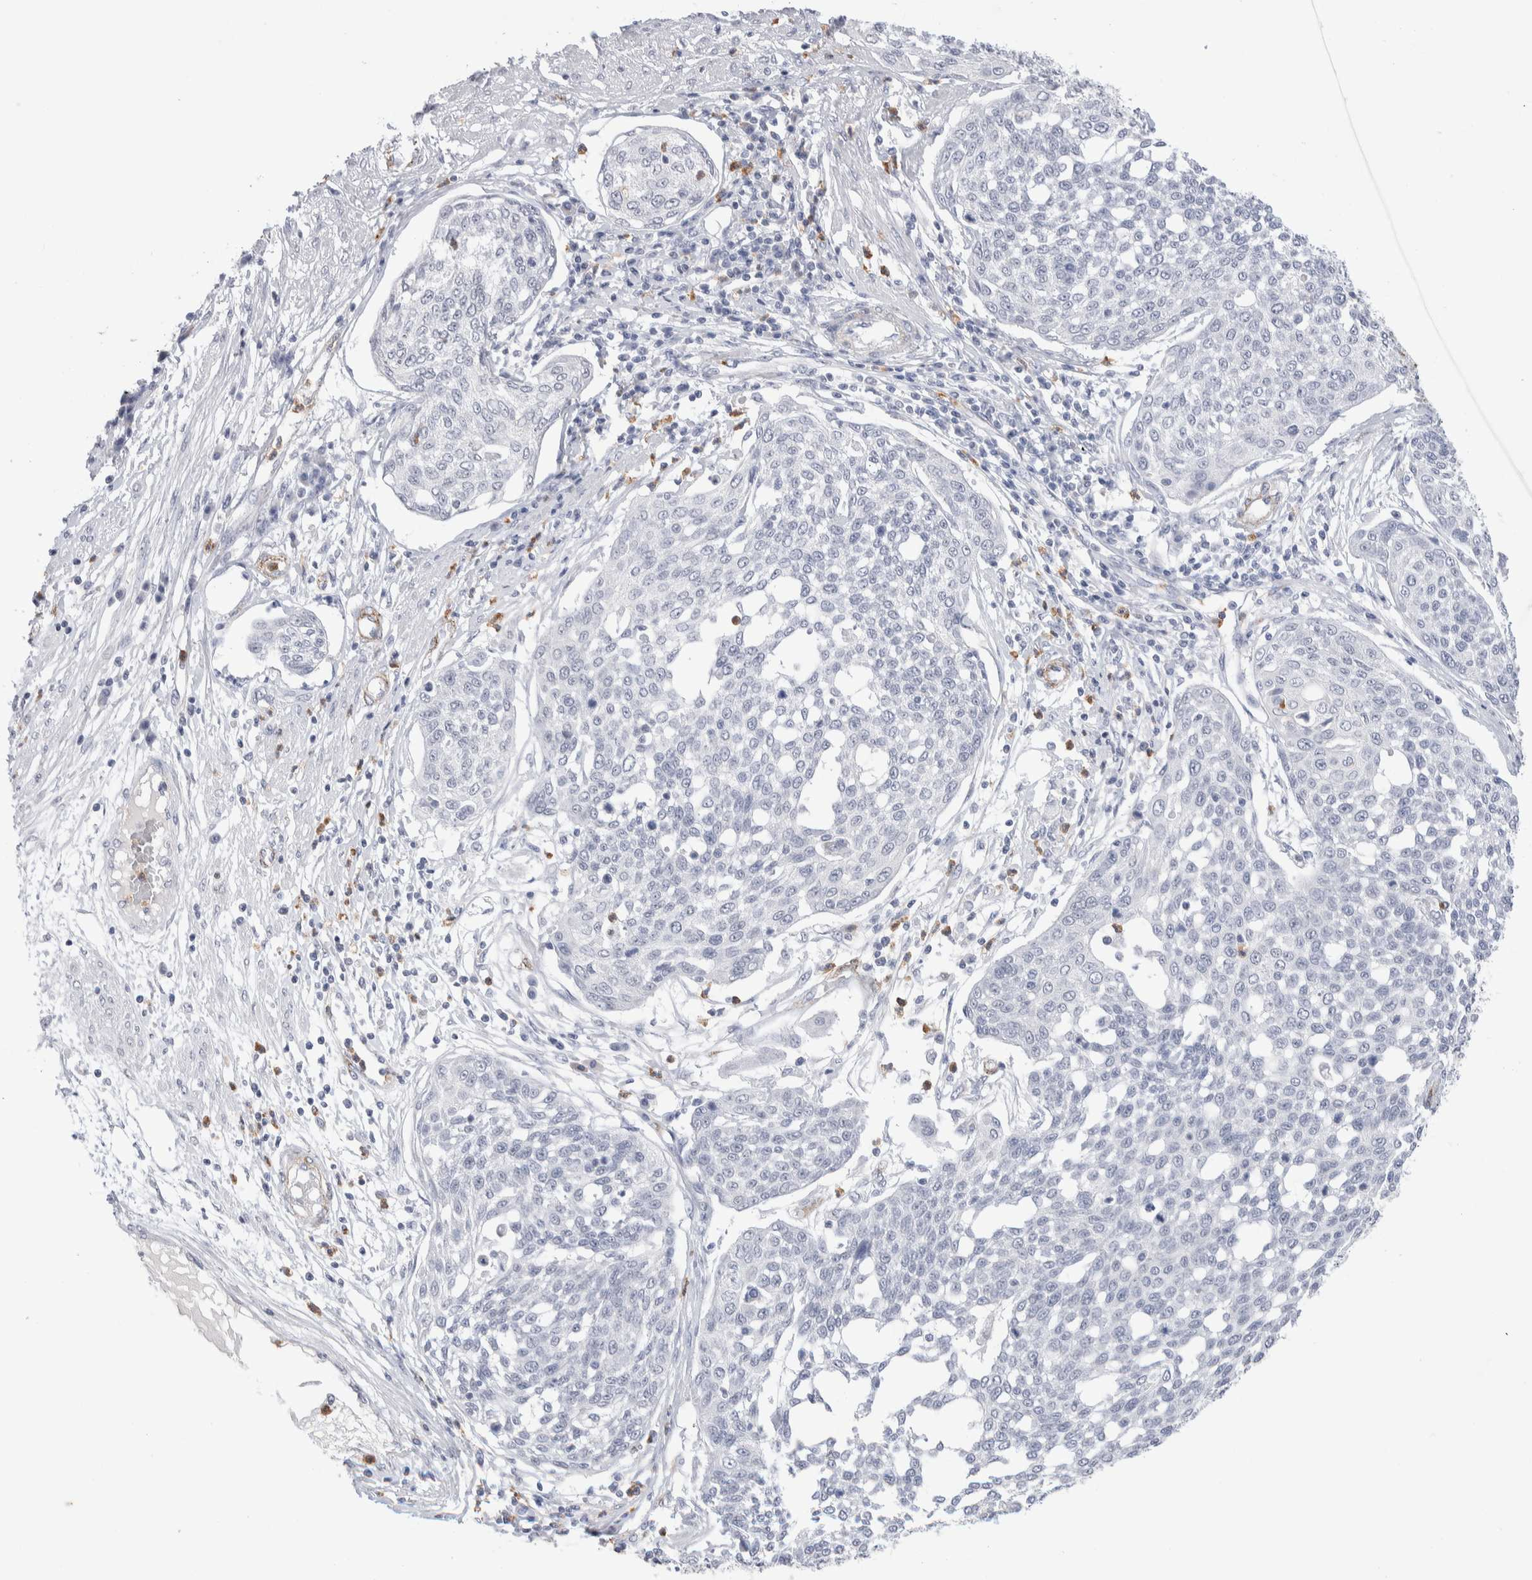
{"staining": {"intensity": "negative", "quantity": "none", "location": "none"}, "tissue": "cervical cancer", "cell_type": "Tumor cells", "image_type": "cancer", "snomed": [{"axis": "morphology", "description": "Squamous cell carcinoma, NOS"}, {"axis": "topography", "description": "Cervix"}], "caption": "An immunohistochemistry photomicrograph of cervical cancer is shown. There is no staining in tumor cells of cervical cancer.", "gene": "SEPTIN4", "patient": {"sex": "female", "age": 34}}